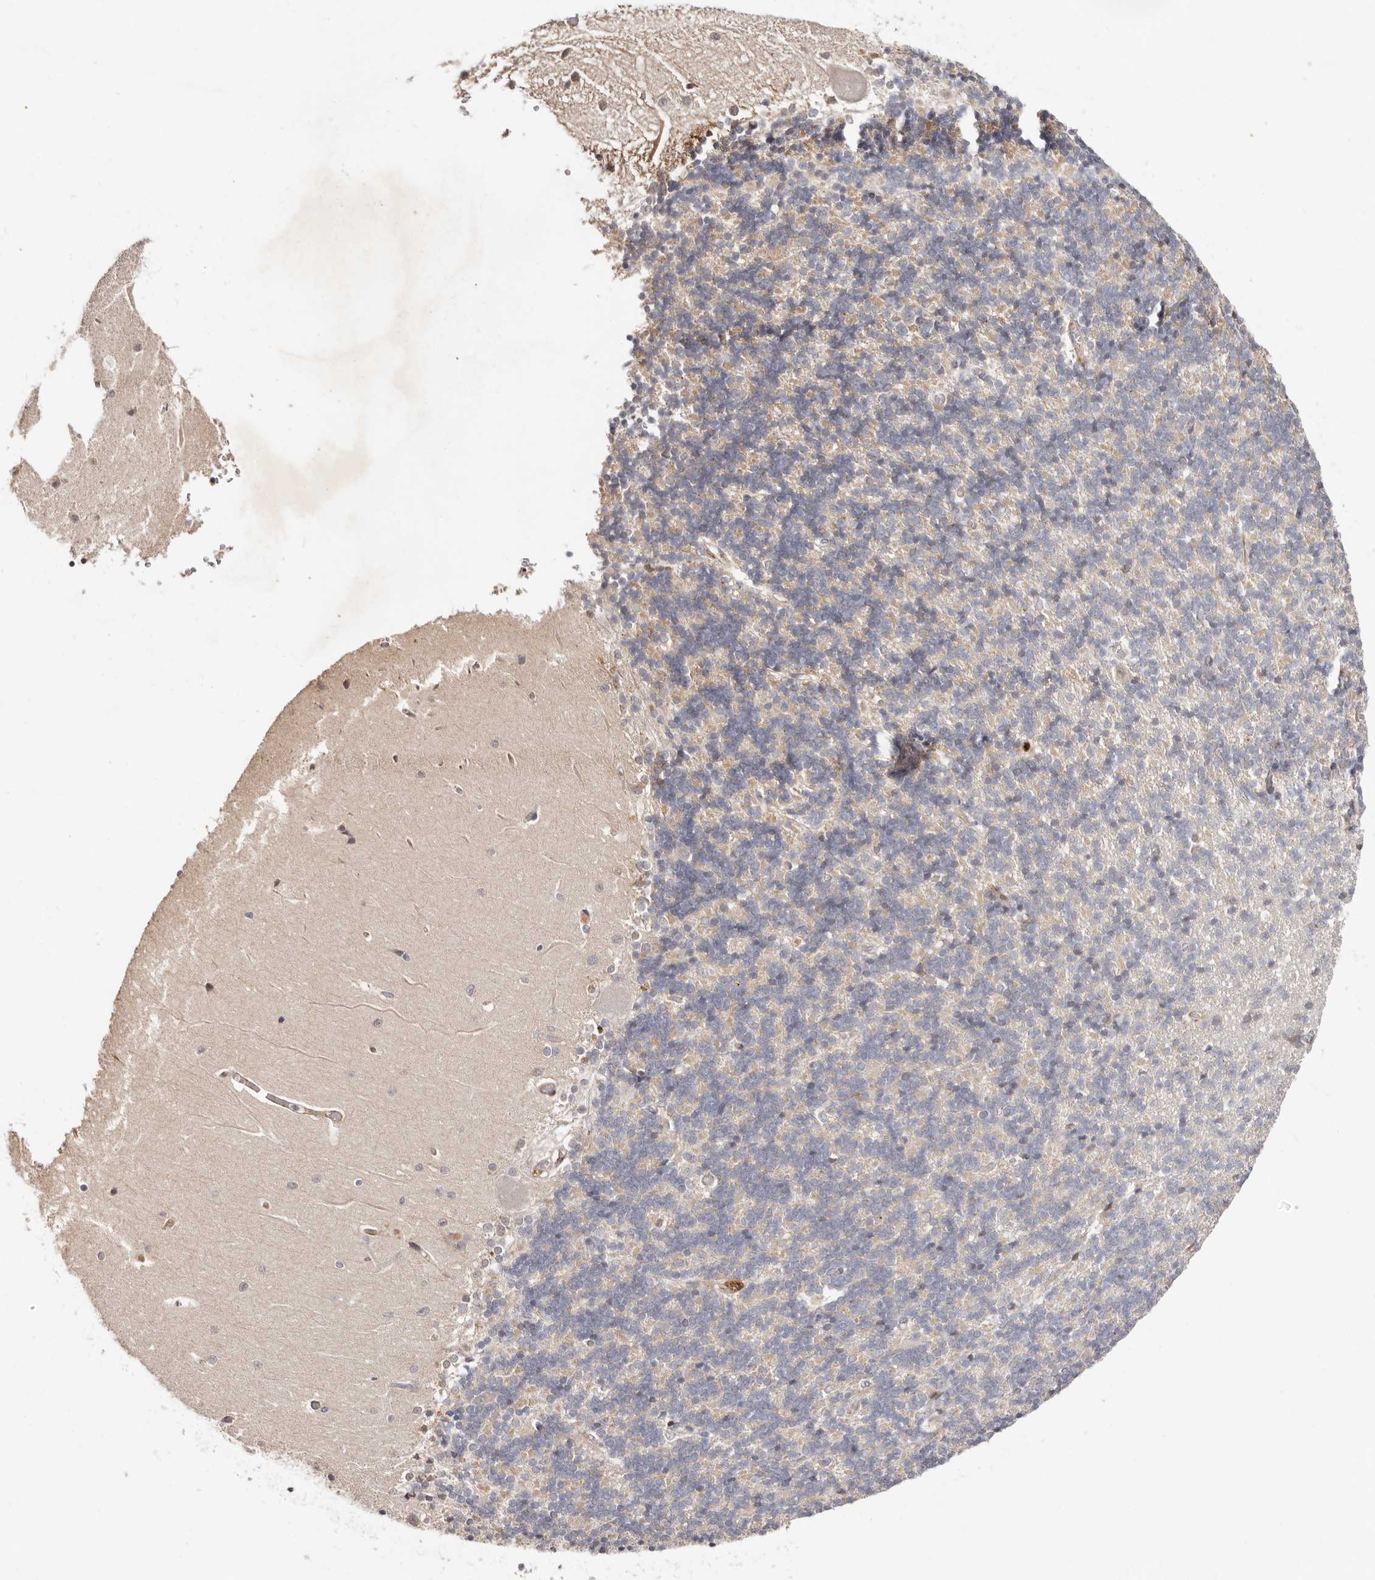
{"staining": {"intensity": "moderate", "quantity": "<25%", "location": "cytoplasmic/membranous"}, "tissue": "cerebellum", "cell_type": "Cells in granular layer", "image_type": "normal", "snomed": [{"axis": "morphology", "description": "Normal tissue, NOS"}, {"axis": "topography", "description": "Cerebellum"}], "caption": "Benign cerebellum exhibits moderate cytoplasmic/membranous positivity in approximately <25% of cells in granular layer (brown staining indicates protein expression, while blue staining denotes nuclei)..", "gene": "BCL2L15", "patient": {"sex": "male", "age": 37}}